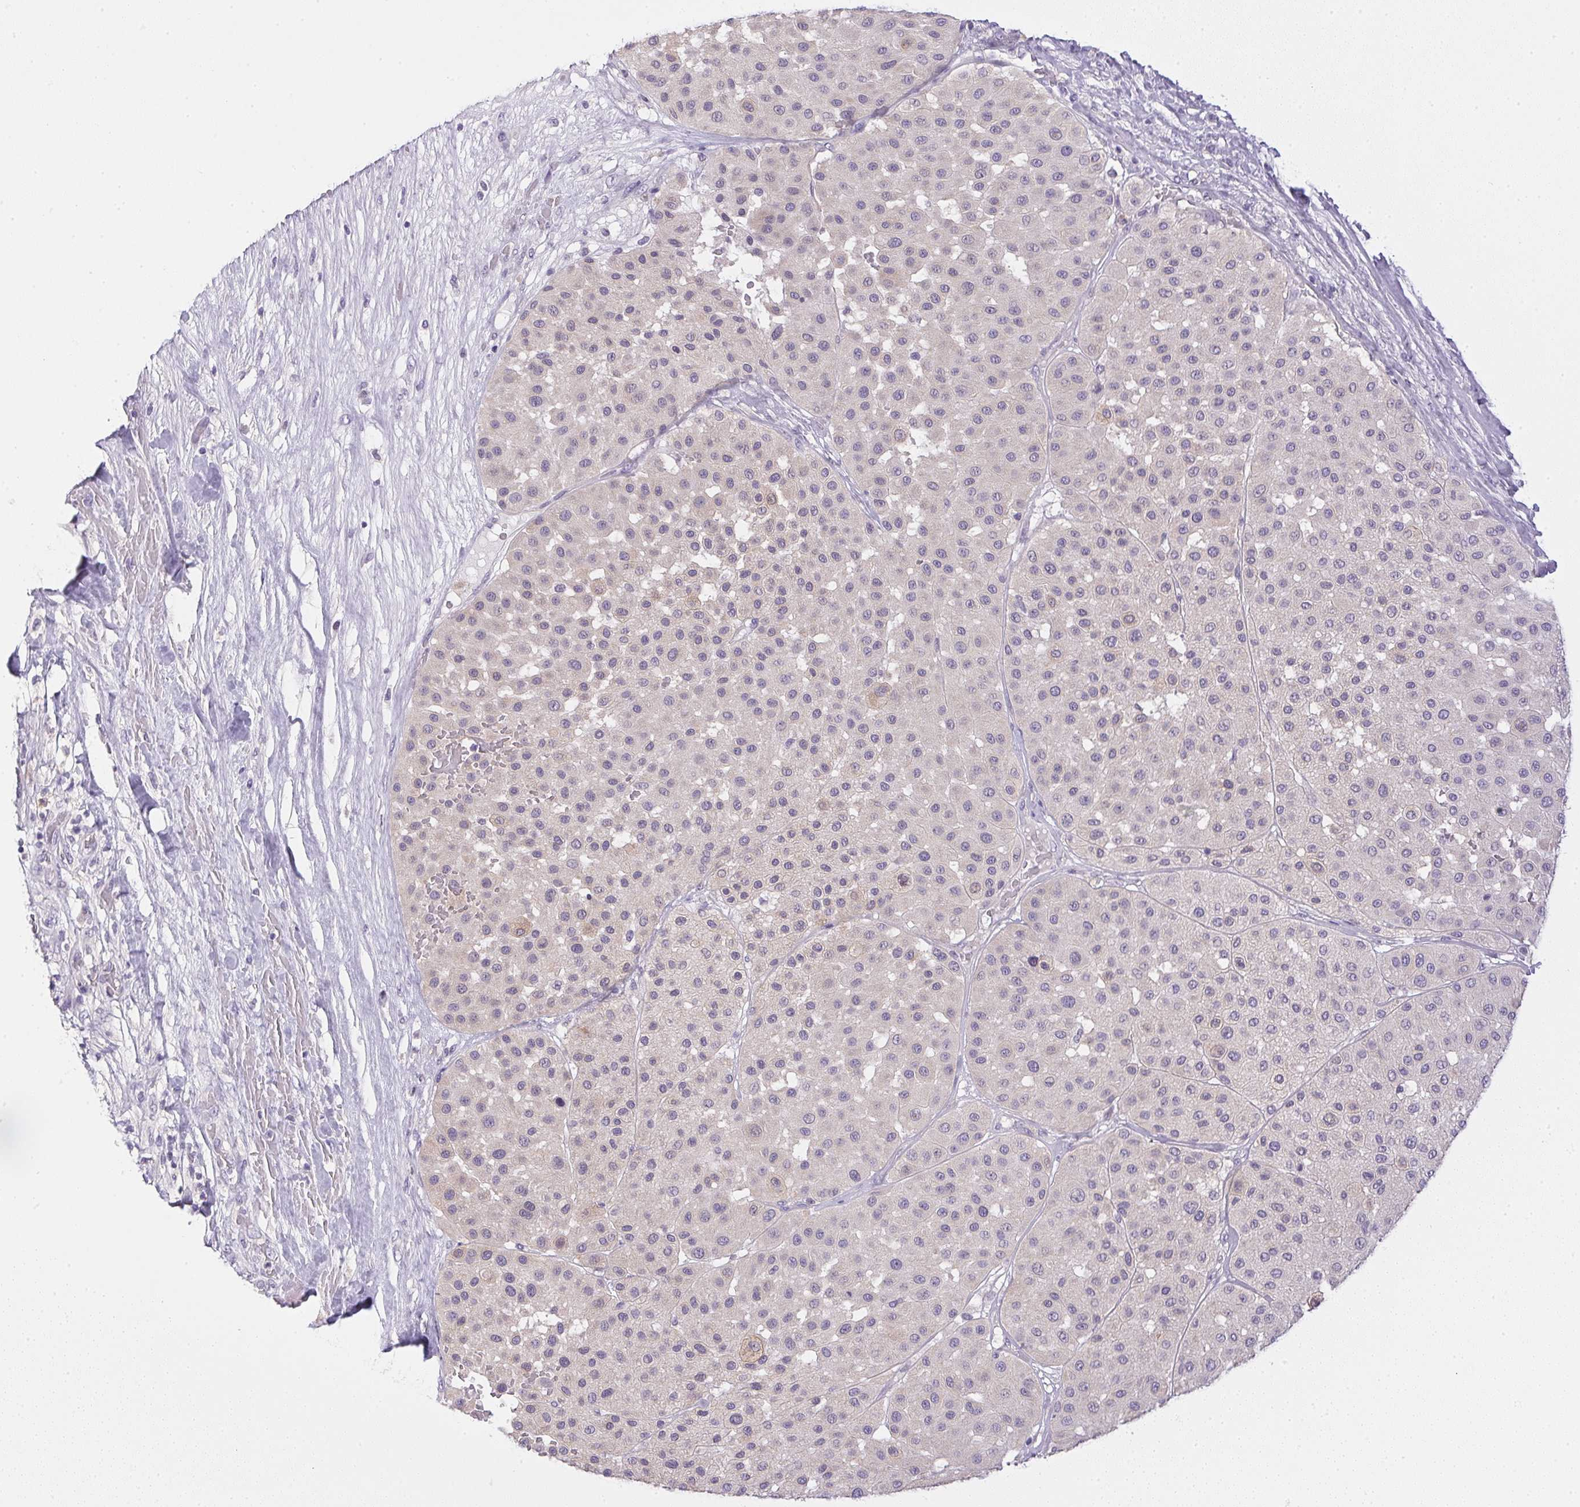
{"staining": {"intensity": "negative", "quantity": "none", "location": "none"}, "tissue": "melanoma", "cell_type": "Tumor cells", "image_type": "cancer", "snomed": [{"axis": "morphology", "description": "Malignant melanoma, Metastatic site"}, {"axis": "topography", "description": "Smooth muscle"}], "caption": "DAB (3,3'-diaminobenzidine) immunohistochemical staining of melanoma exhibits no significant positivity in tumor cells.", "gene": "SLC17A7", "patient": {"sex": "male", "age": 41}}